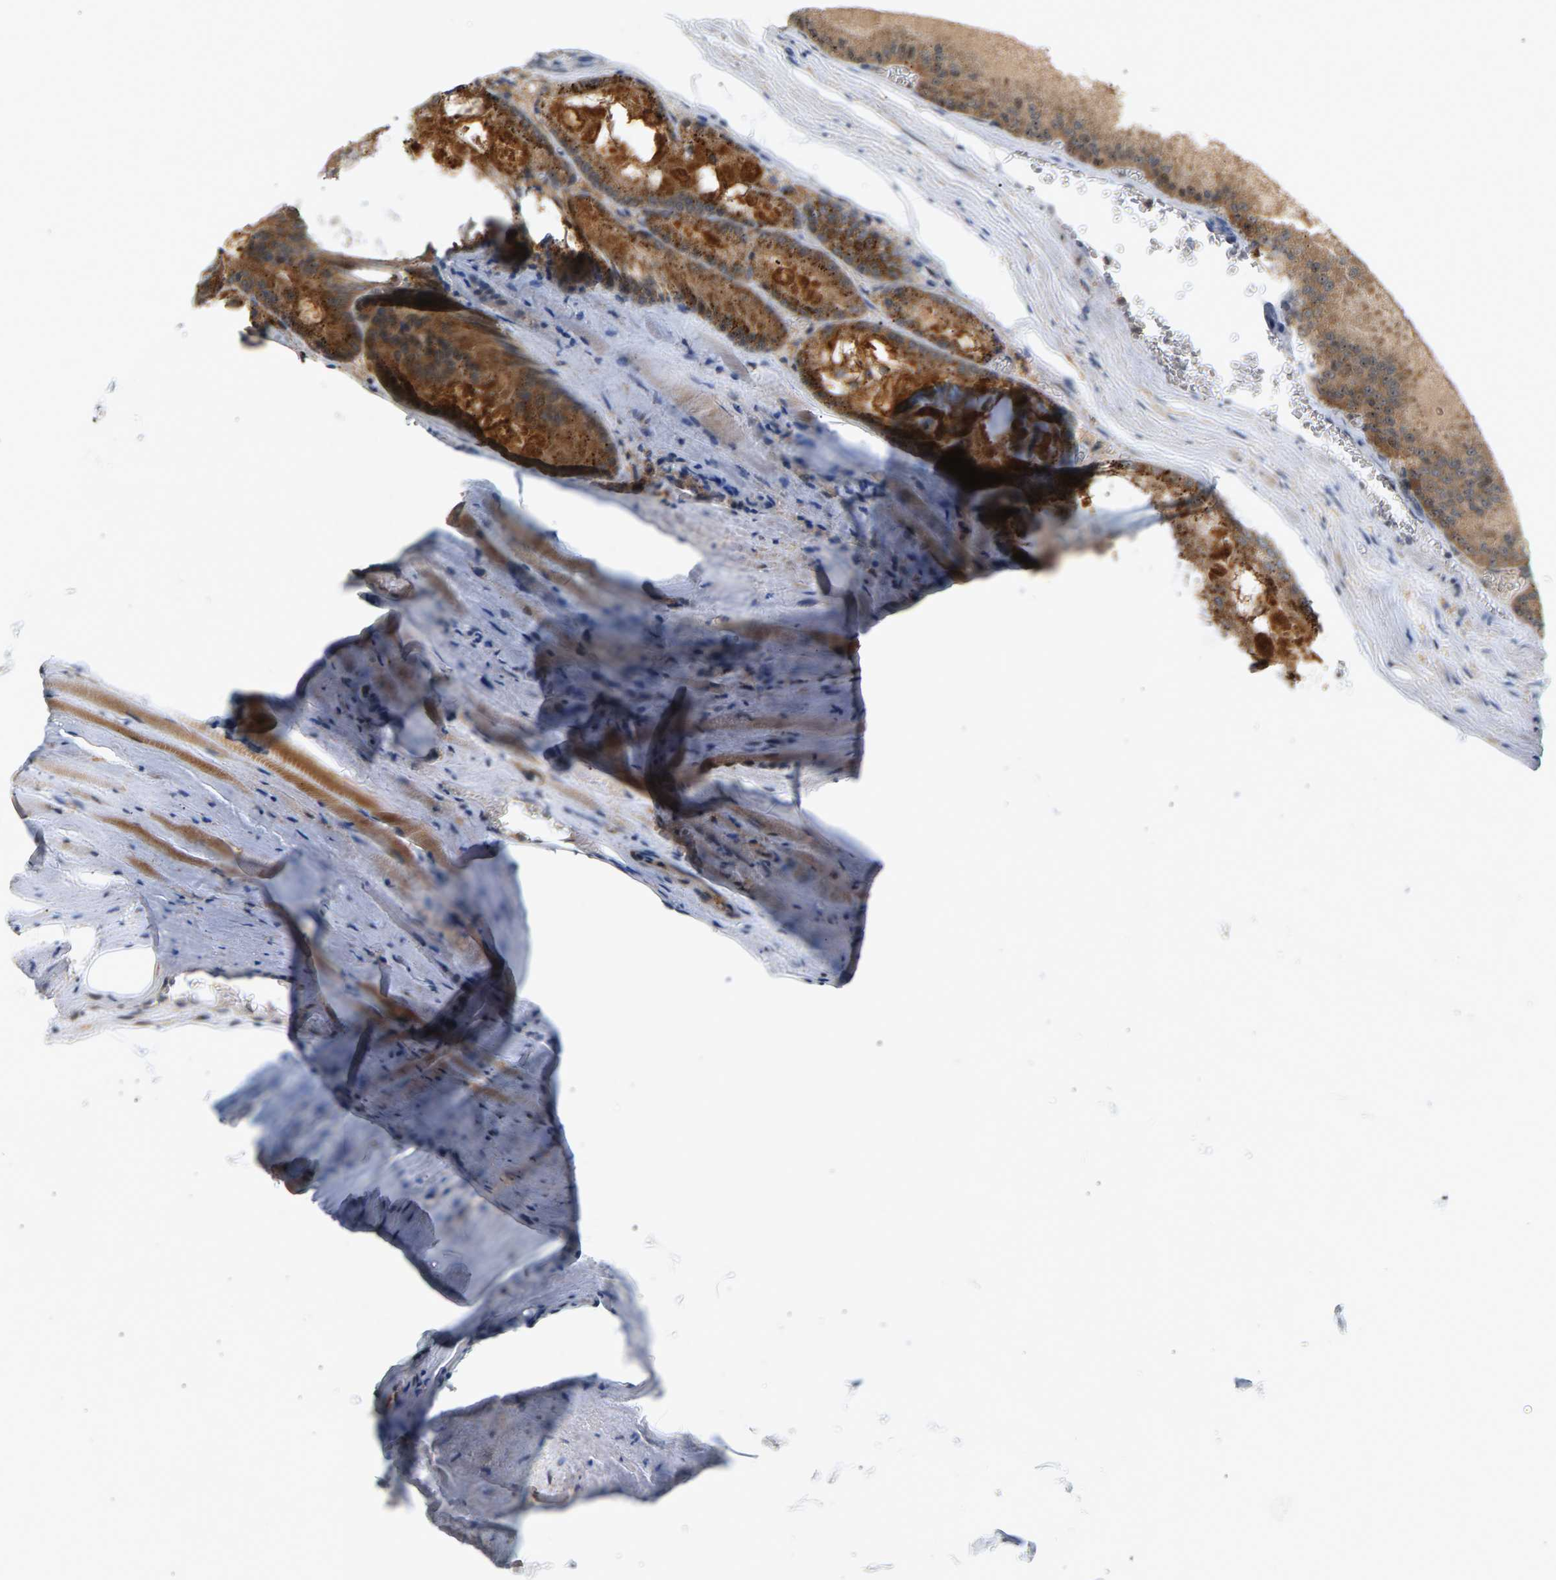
{"staining": {"intensity": "moderate", "quantity": ">75%", "location": "cytoplasmic/membranous"}, "tissue": "prostate cancer", "cell_type": "Tumor cells", "image_type": "cancer", "snomed": [{"axis": "morphology", "description": "Adenocarcinoma, Low grade"}, {"axis": "topography", "description": "Prostate"}], "caption": "The photomicrograph shows staining of prostate cancer (low-grade adenocarcinoma), revealing moderate cytoplasmic/membranous protein positivity (brown color) within tumor cells. Nuclei are stained in blue.", "gene": "MAP2K5", "patient": {"sex": "male", "age": 64}}